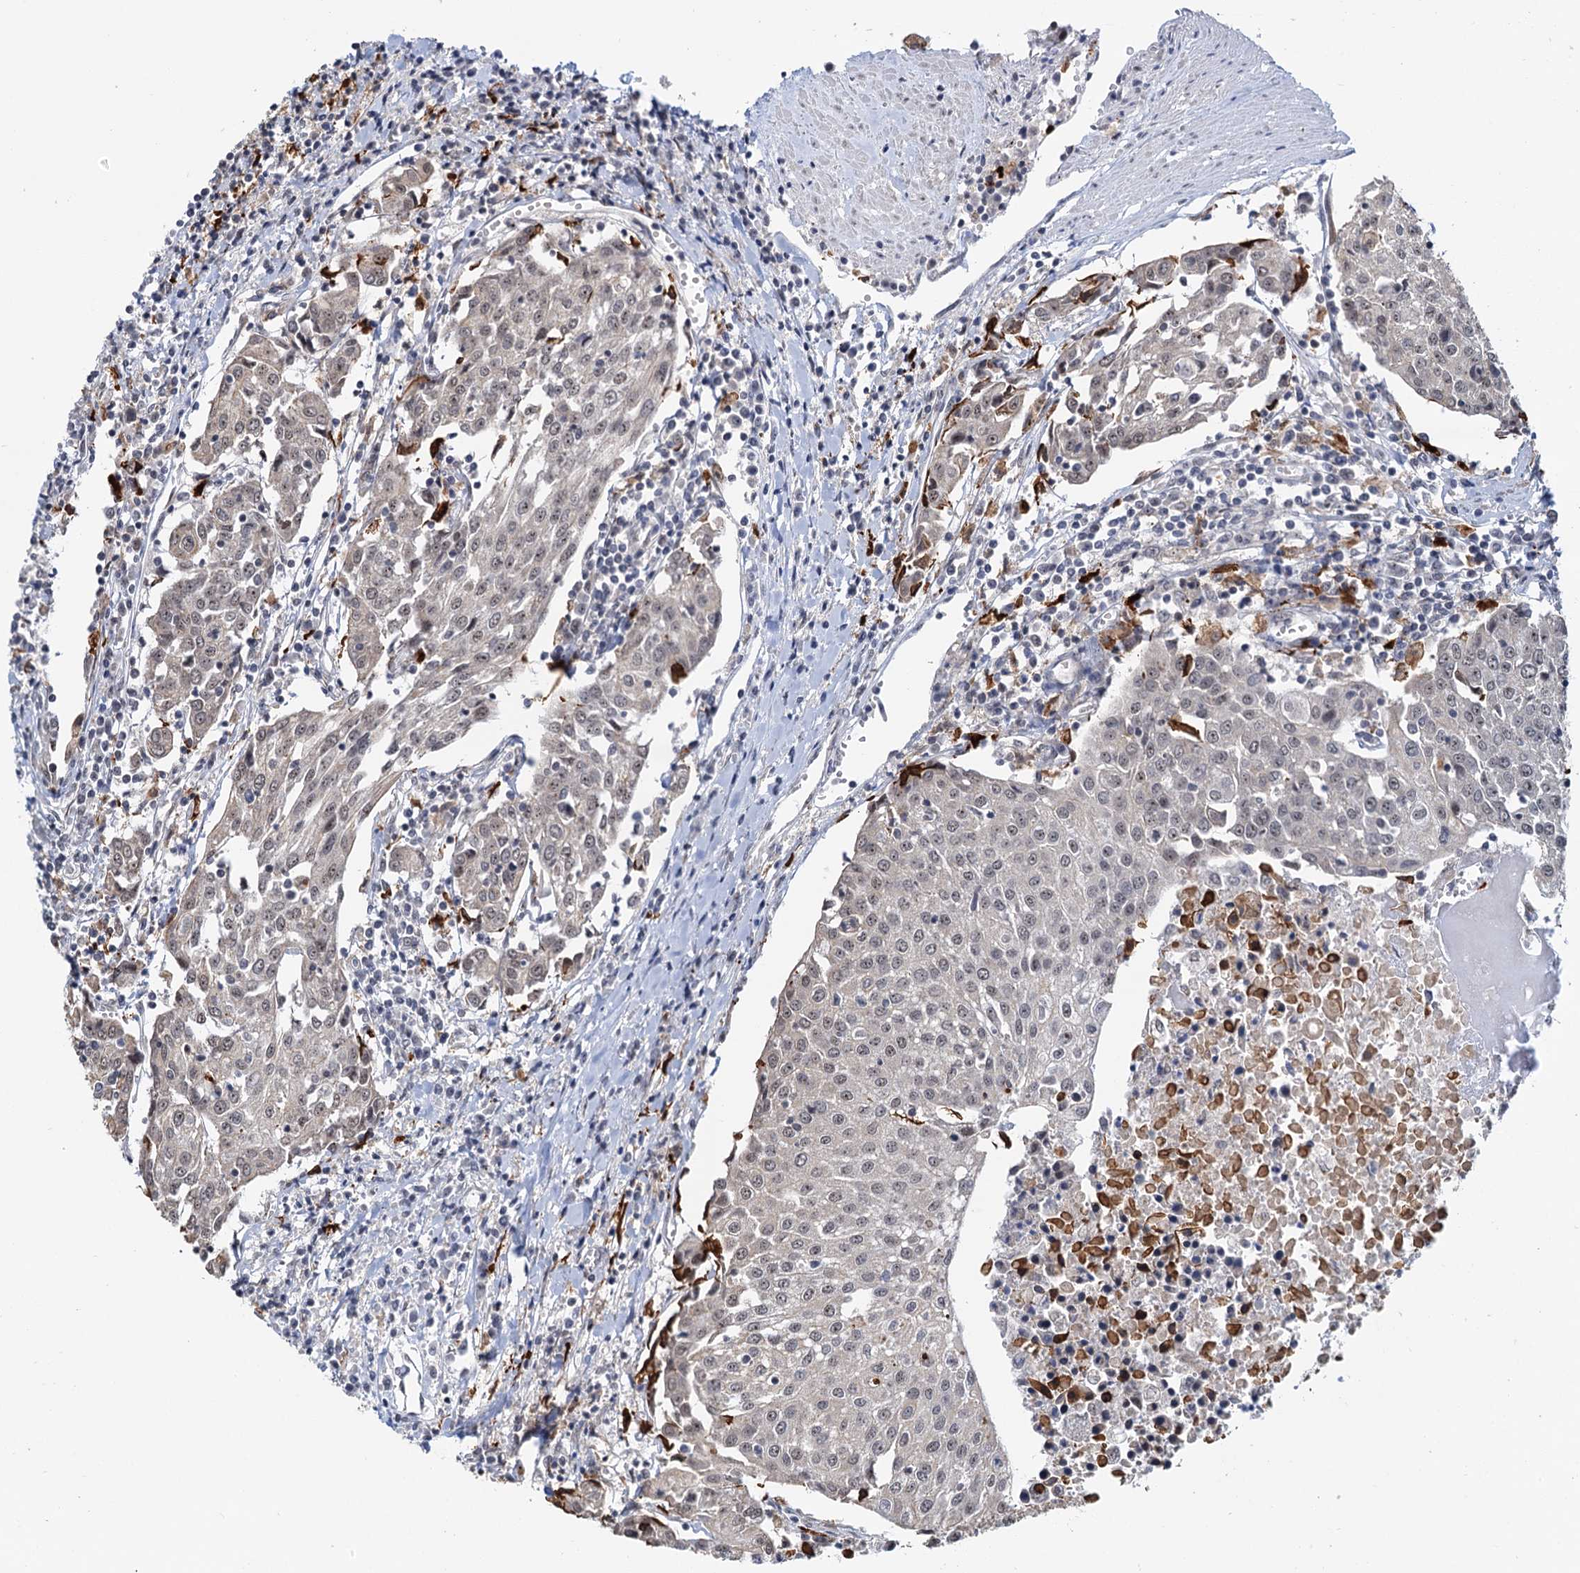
{"staining": {"intensity": "weak", "quantity": "25%-75%", "location": "nuclear"}, "tissue": "urothelial cancer", "cell_type": "Tumor cells", "image_type": "cancer", "snomed": [{"axis": "morphology", "description": "Urothelial carcinoma, High grade"}, {"axis": "topography", "description": "Urinary bladder"}], "caption": "Human urothelial cancer stained with a protein marker shows weak staining in tumor cells.", "gene": "NAT10", "patient": {"sex": "female", "age": 85}}